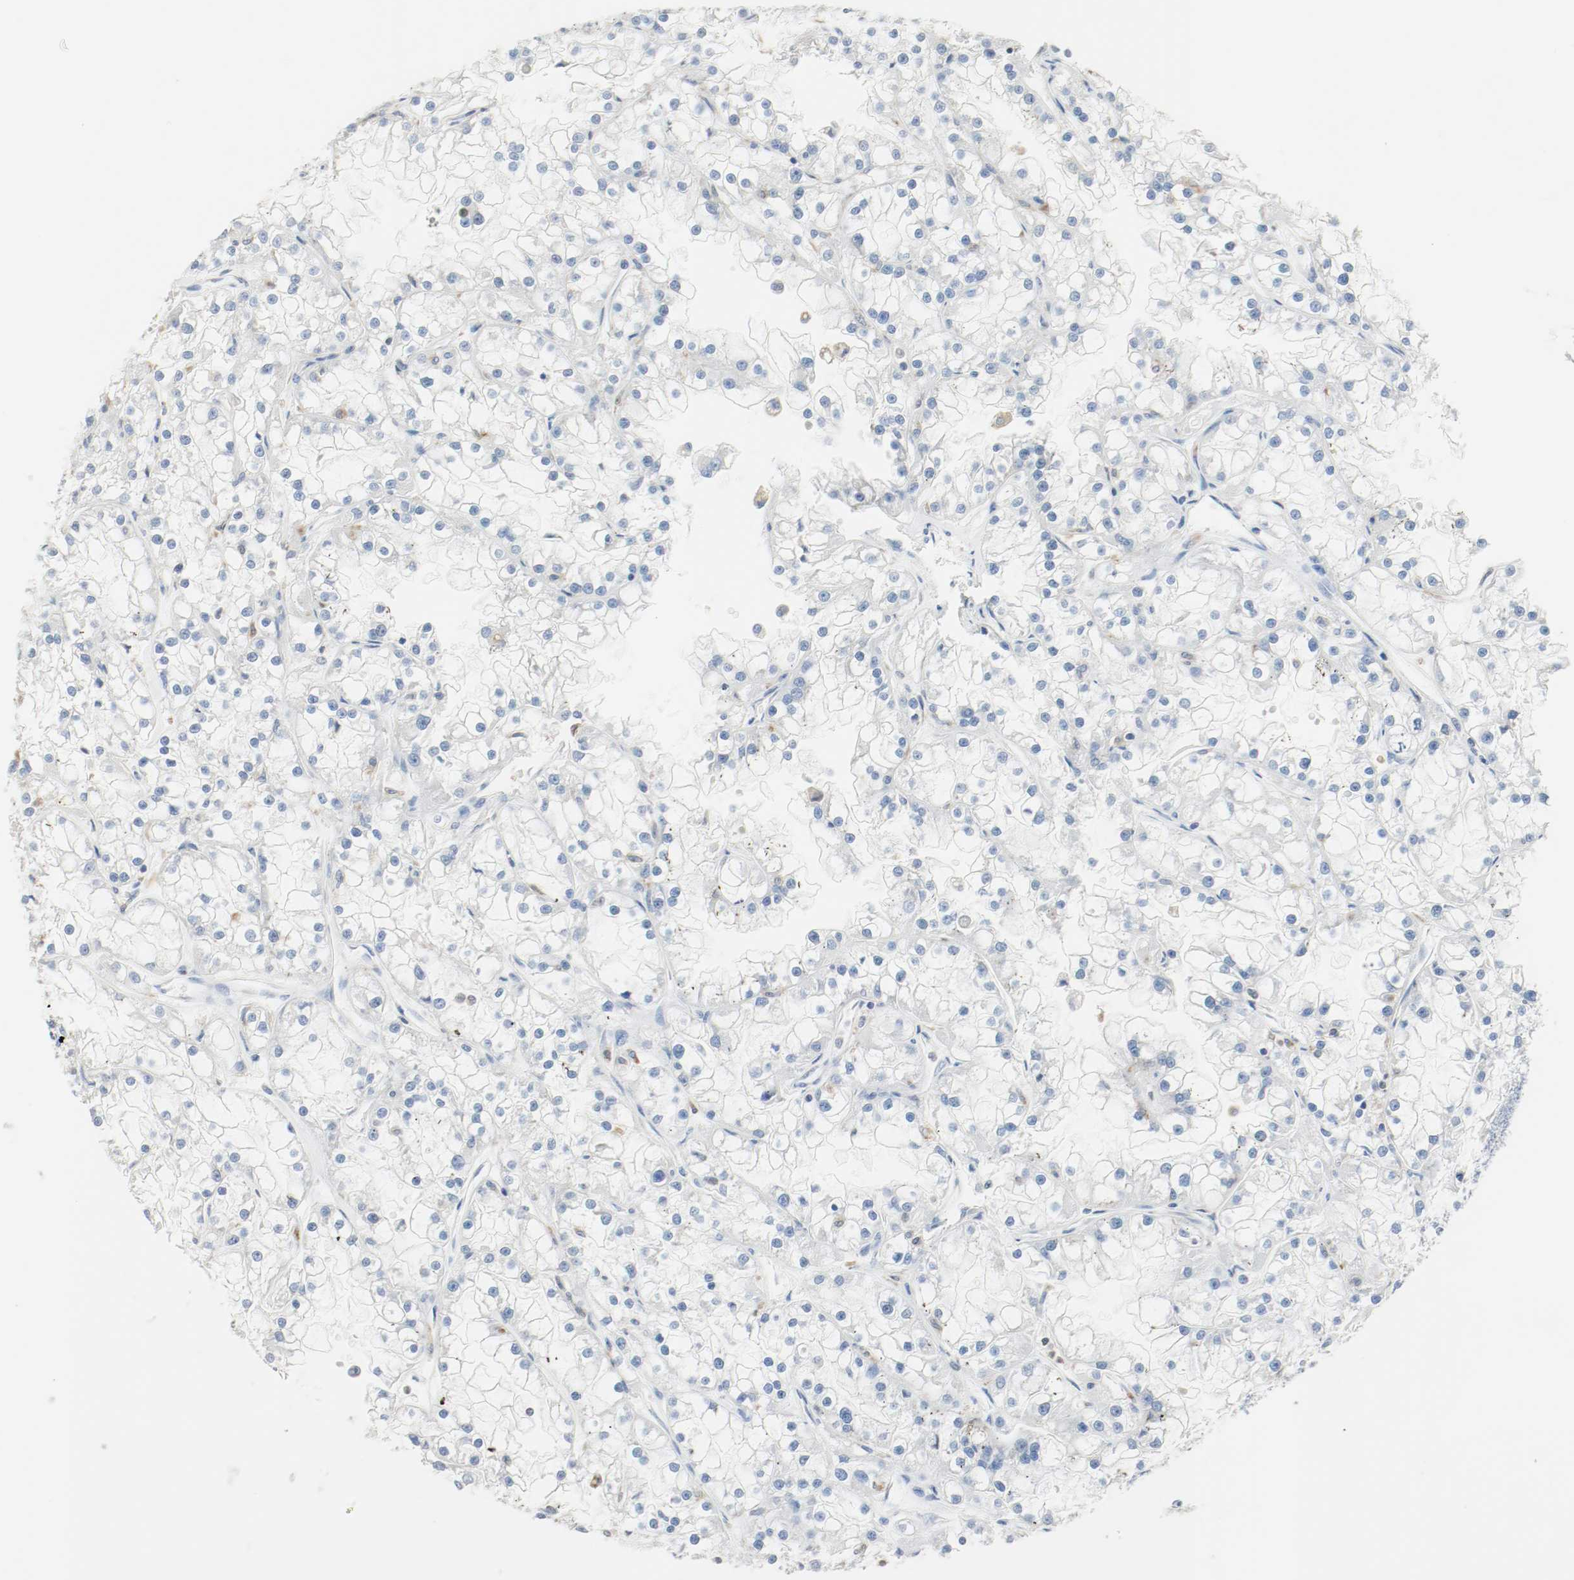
{"staining": {"intensity": "negative", "quantity": "none", "location": "none"}, "tissue": "renal cancer", "cell_type": "Tumor cells", "image_type": "cancer", "snomed": [{"axis": "morphology", "description": "Adenocarcinoma, NOS"}, {"axis": "topography", "description": "Kidney"}], "caption": "Protein analysis of renal cancer displays no significant expression in tumor cells. Brightfield microscopy of immunohistochemistry stained with DAB (3,3'-diaminobenzidine) (brown) and hematoxylin (blue), captured at high magnification.", "gene": "ARPC1B", "patient": {"sex": "female", "age": 52}}